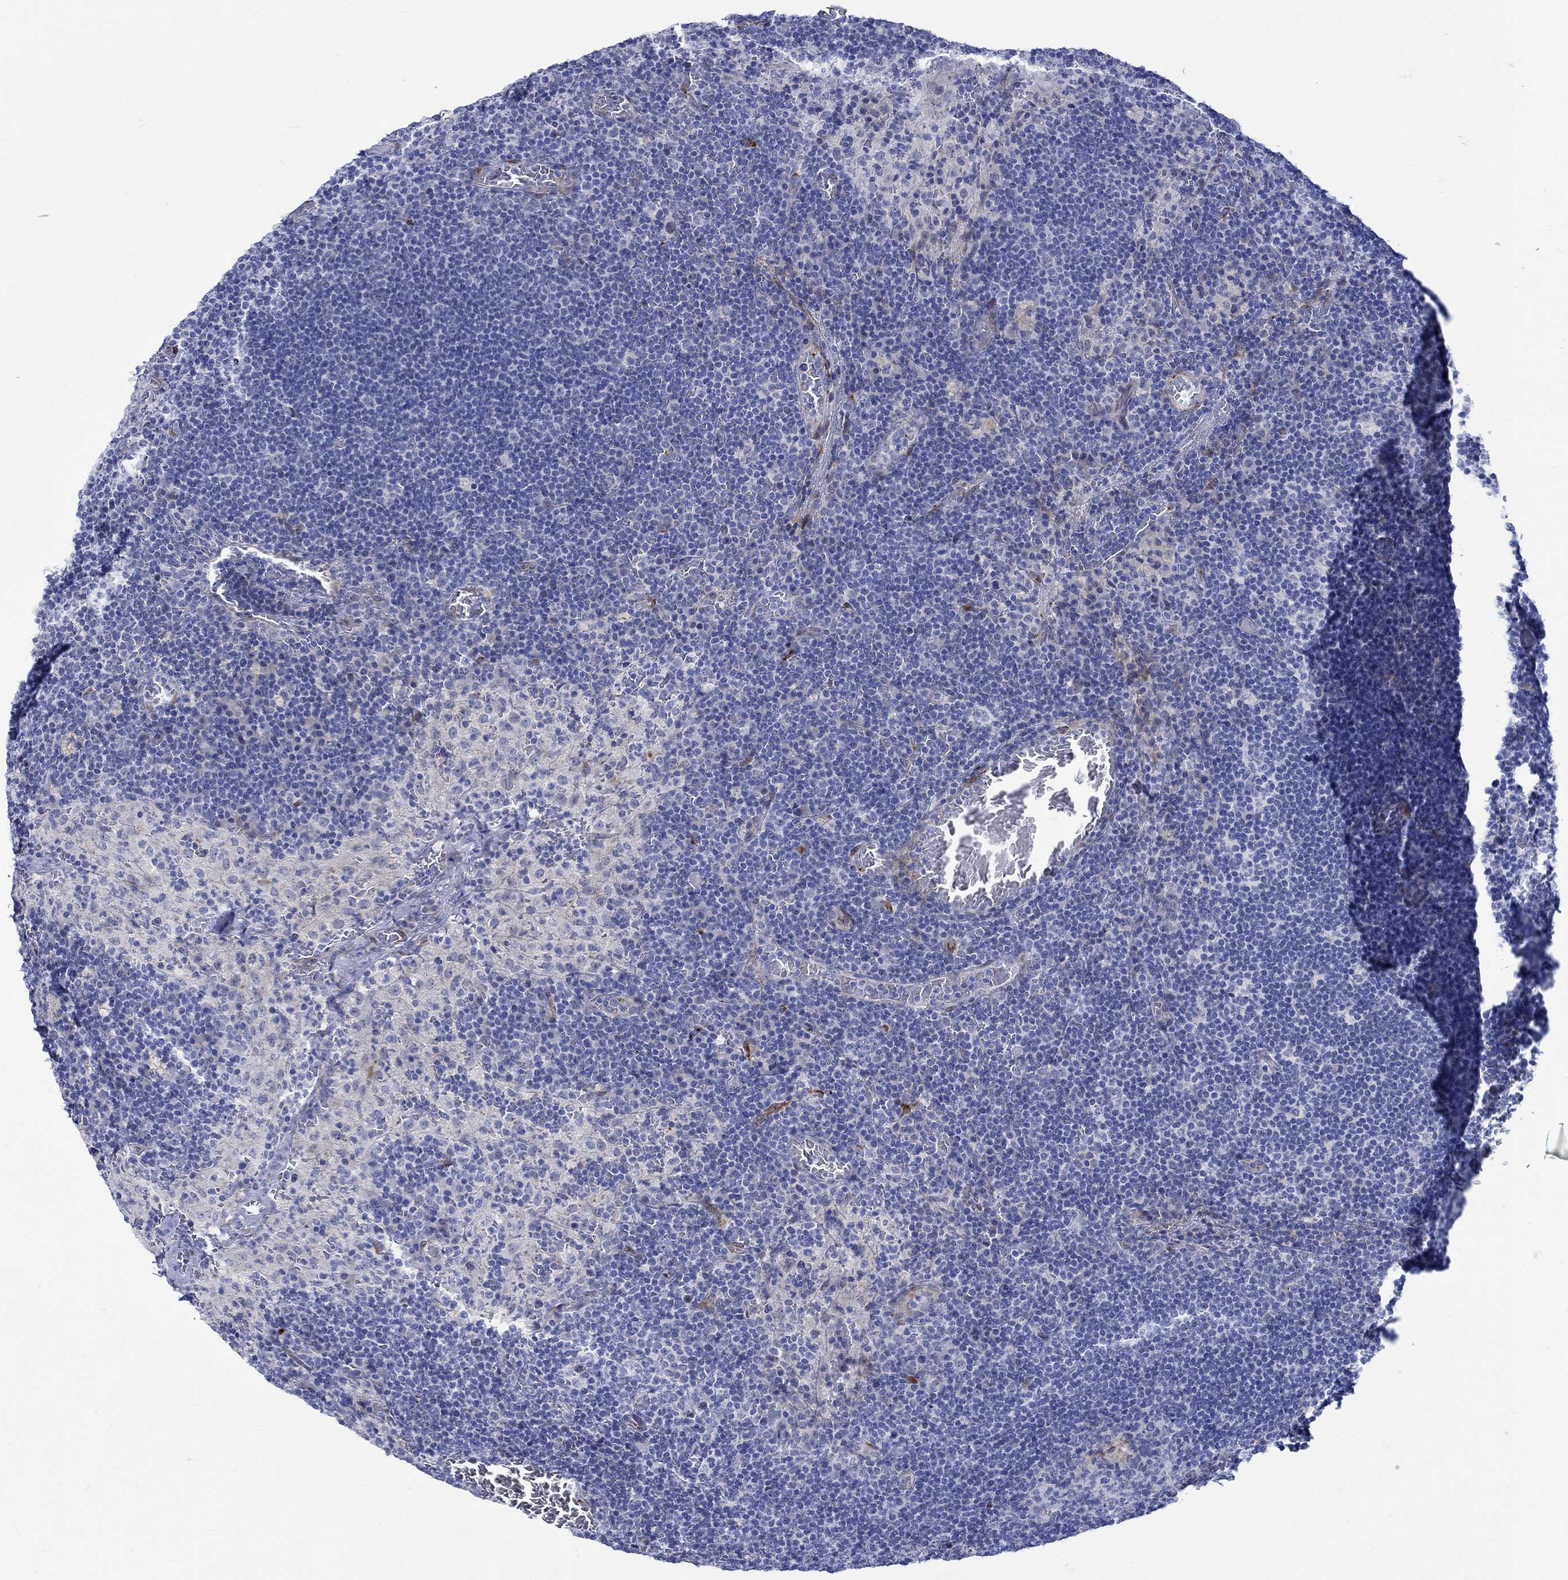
{"staining": {"intensity": "negative", "quantity": "none", "location": "none"}, "tissue": "lymph node", "cell_type": "Germinal center cells", "image_type": "normal", "snomed": [{"axis": "morphology", "description": "Normal tissue, NOS"}, {"axis": "topography", "description": "Lymph node"}], "caption": "Immunohistochemistry (IHC) of normal lymph node displays no staining in germinal center cells. (DAB immunohistochemistry (IHC) visualized using brightfield microscopy, high magnification).", "gene": "KSR2", "patient": {"sex": "male", "age": 63}}